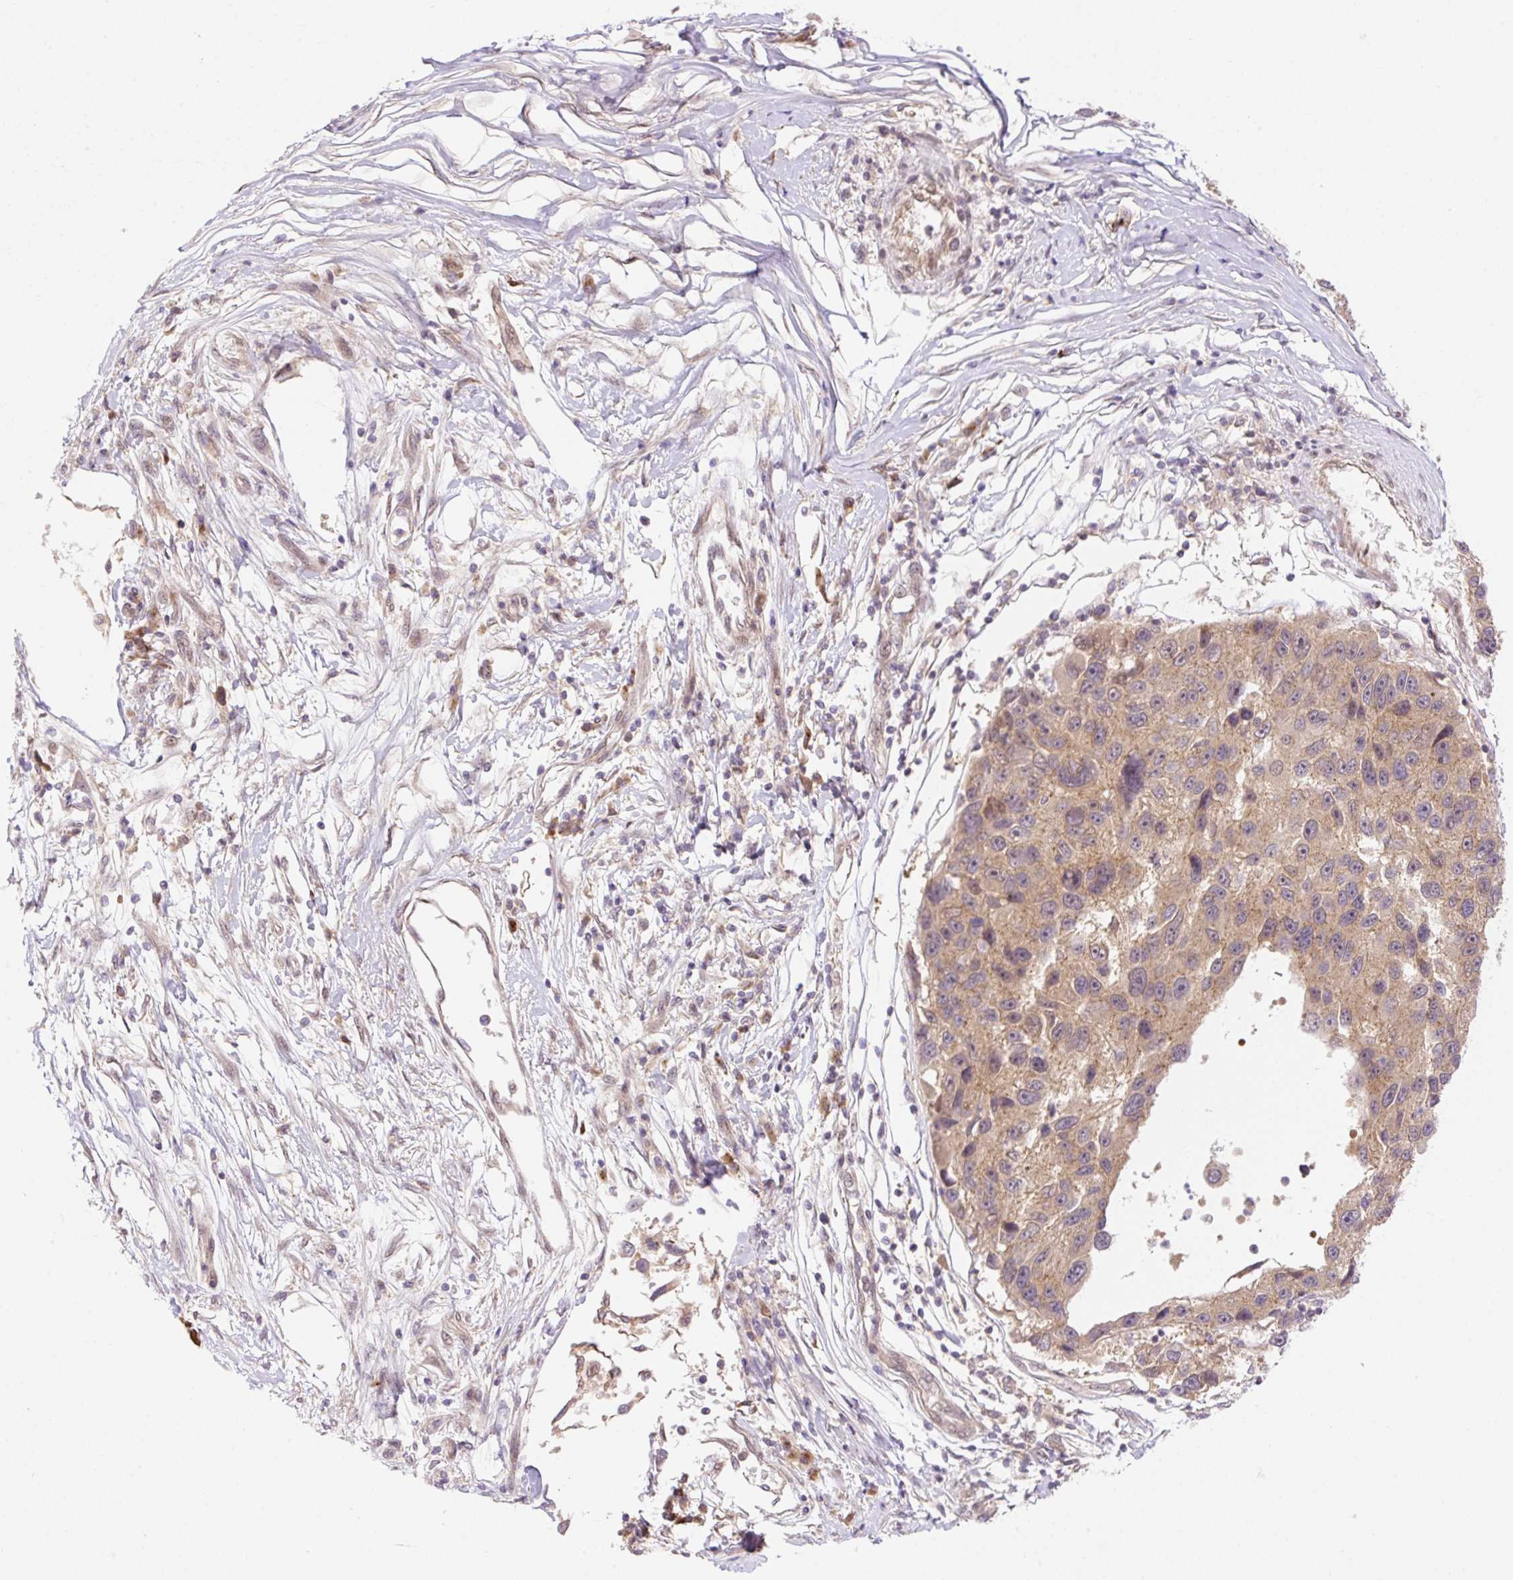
{"staining": {"intensity": "moderate", "quantity": ">75%", "location": "cytoplasmic/membranous,nuclear"}, "tissue": "melanoma", "cell_type": "Tumor cells", "image_type": "cancer", "snomed": [{"axis": "morphology", "description": "Malignant melanoma, NOS"}, {"axis": "topography", "description": "Skin"}], "caption": "DAB (3,3'-diaminobenzidine) immunohistochemical staining of melanoma exhibits moderate cytoplasmic/membranous and nuclear protein staining in about >75% of tumor cells.", "gene": "VPS25", "patient": {"sex": "male", "age": 53}}